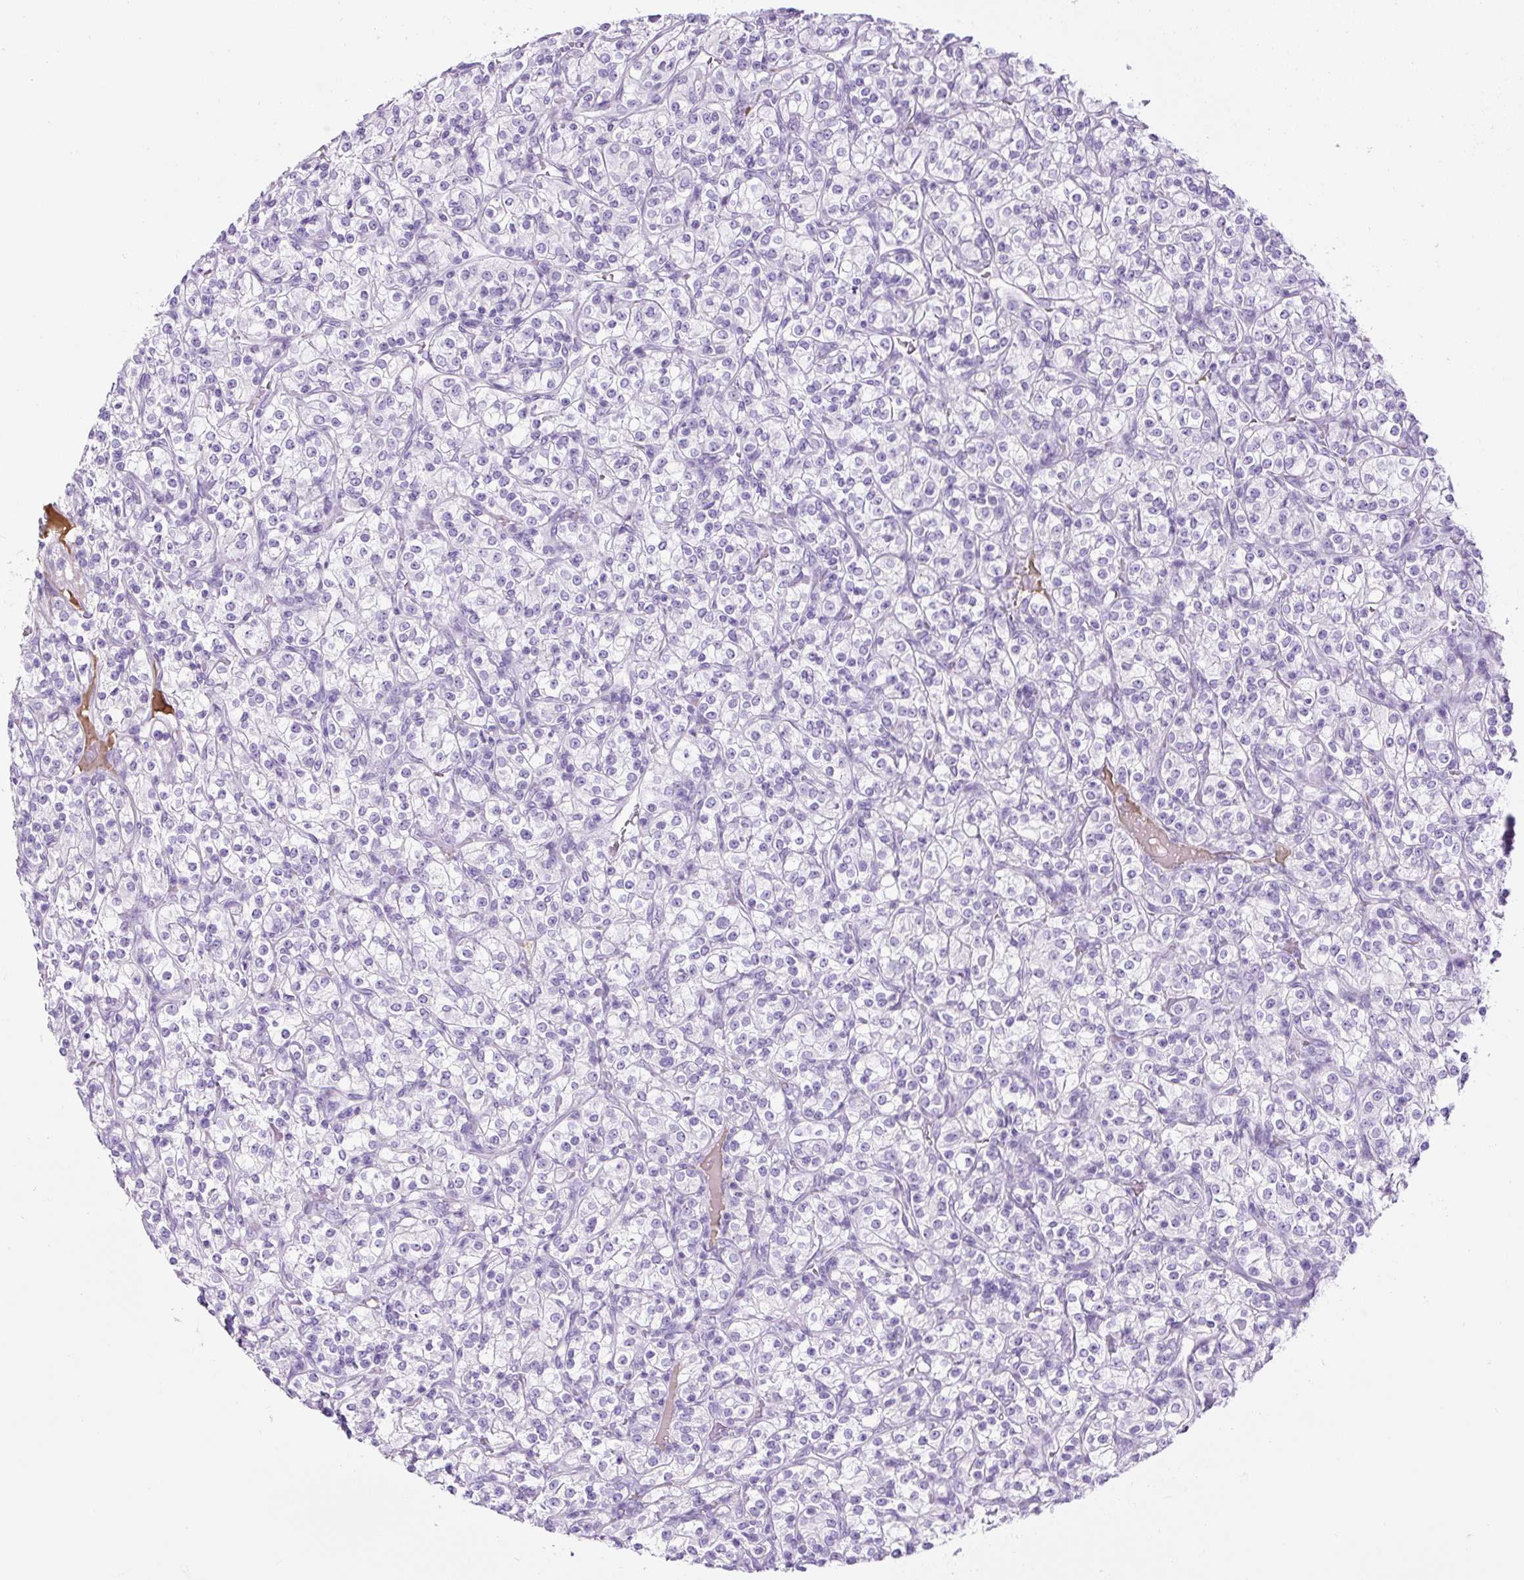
{"staining": {"intensity": "negative", "quantity": "none", "location": "none"}, "tissue": "renal cancer", "cell_type": "Tumor cells", "image_type": "cancer", "snomed": [{"axis": "morphology", "description": "Adenocarcinoma, NOS"}, {"axis": "topography", "description": "Kidney"}], "caption": "An image of renal adenocarcinoma stained for a protein shows no brown staining in tumor cells. Brightfield microscopy of immunohistochemistry (IHC) stained with DAB (3,3'-diaminobenzidine) (brown) and hematoxylin (blue), captured at high magnification.", "gene": "TMEM200B", "patient": {"sex": "male", "age": 77}}